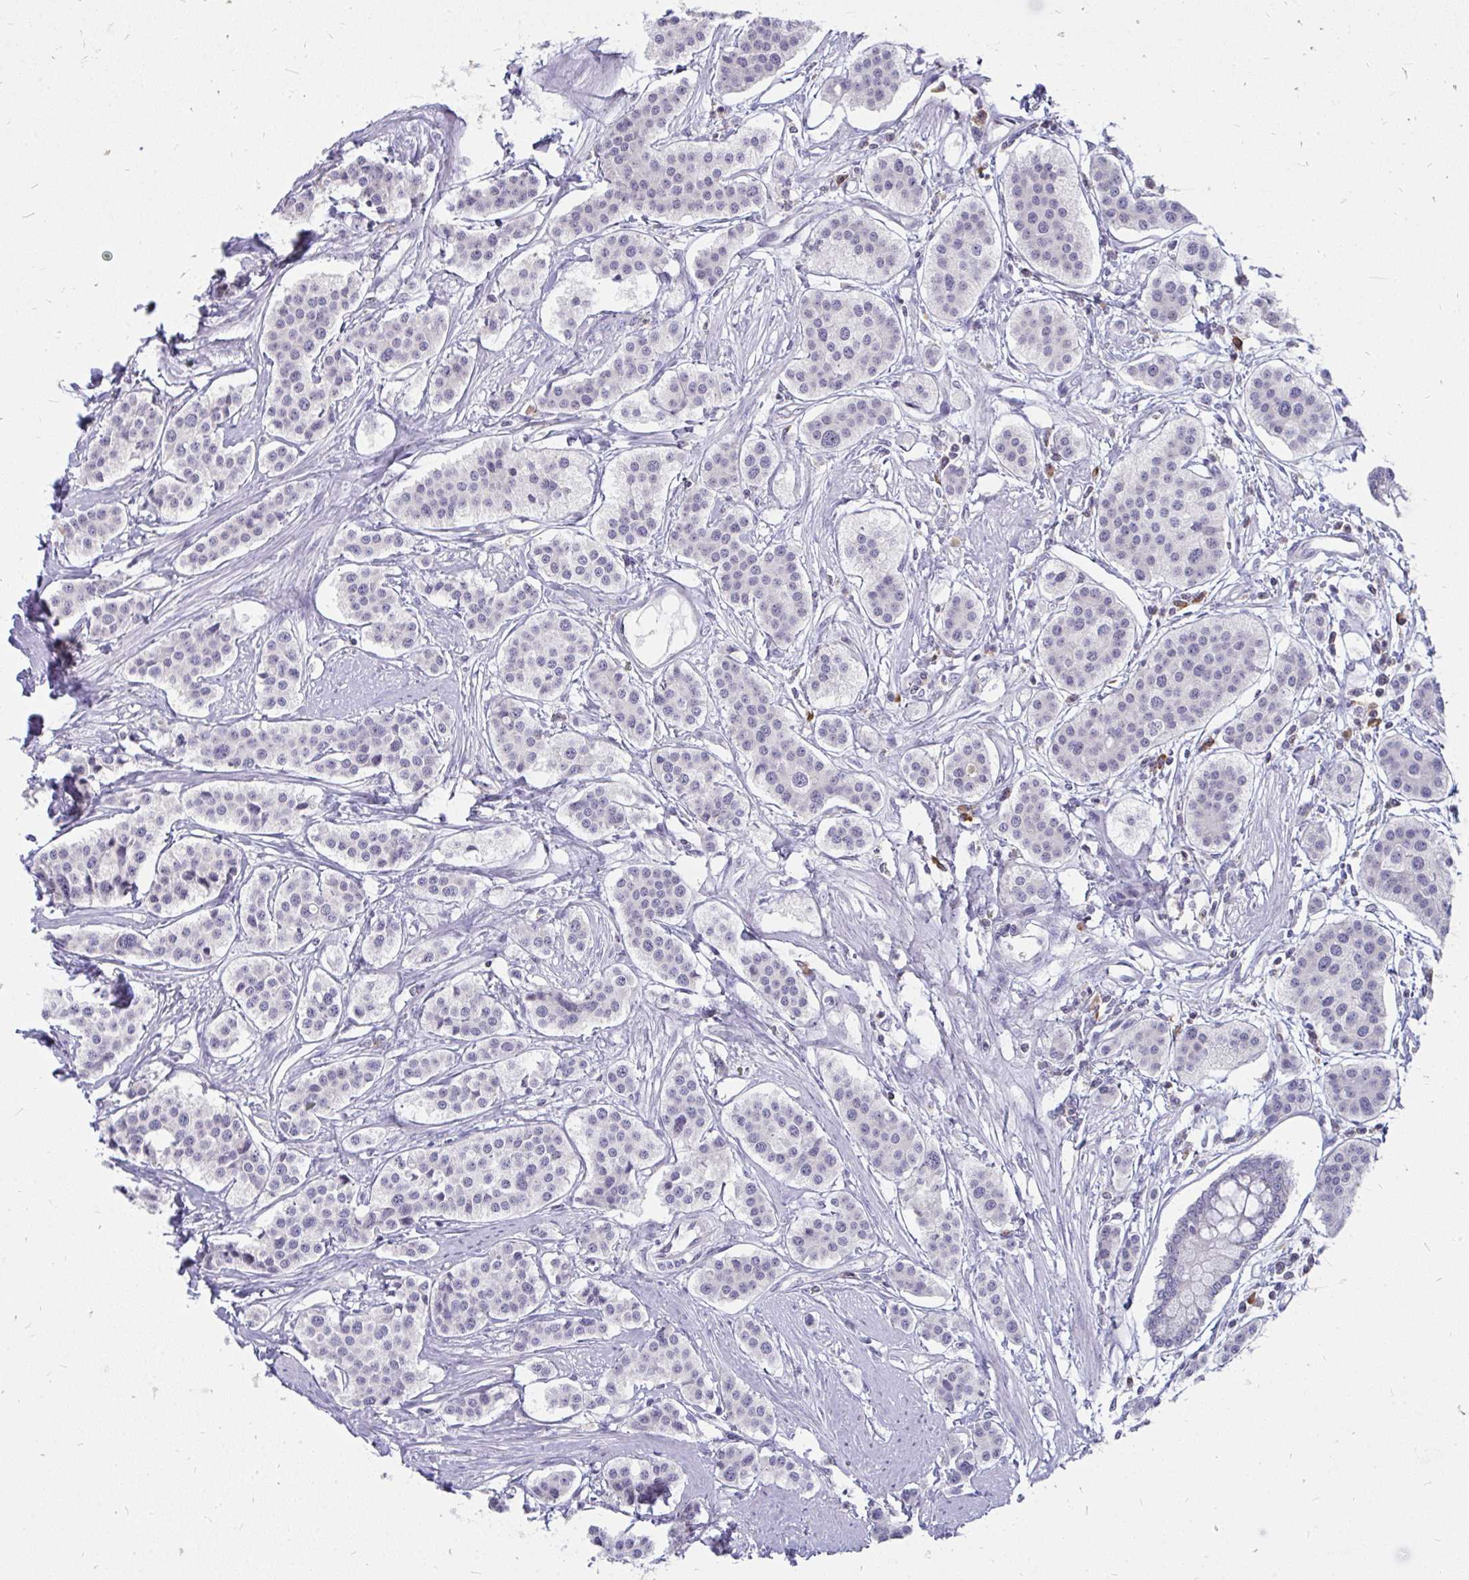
{"staining": {"intensity": "negative", "quantity": "none", "location": "none"}, "tissue": "carcinoid", "cell_type": "Tumor cells", "image_type": "cancer", "snomed": [{"axis": "morphology", "description": "Carcinoid, malignant, NOS"}, {"axis": "topography", "description": "Small intestine"}], "caption": "Protein analysis of carcinoid exhibits no significant staining in tumor cells.", "gene": "FAM9A", "patient": {"sex": "male", "age": 60}}